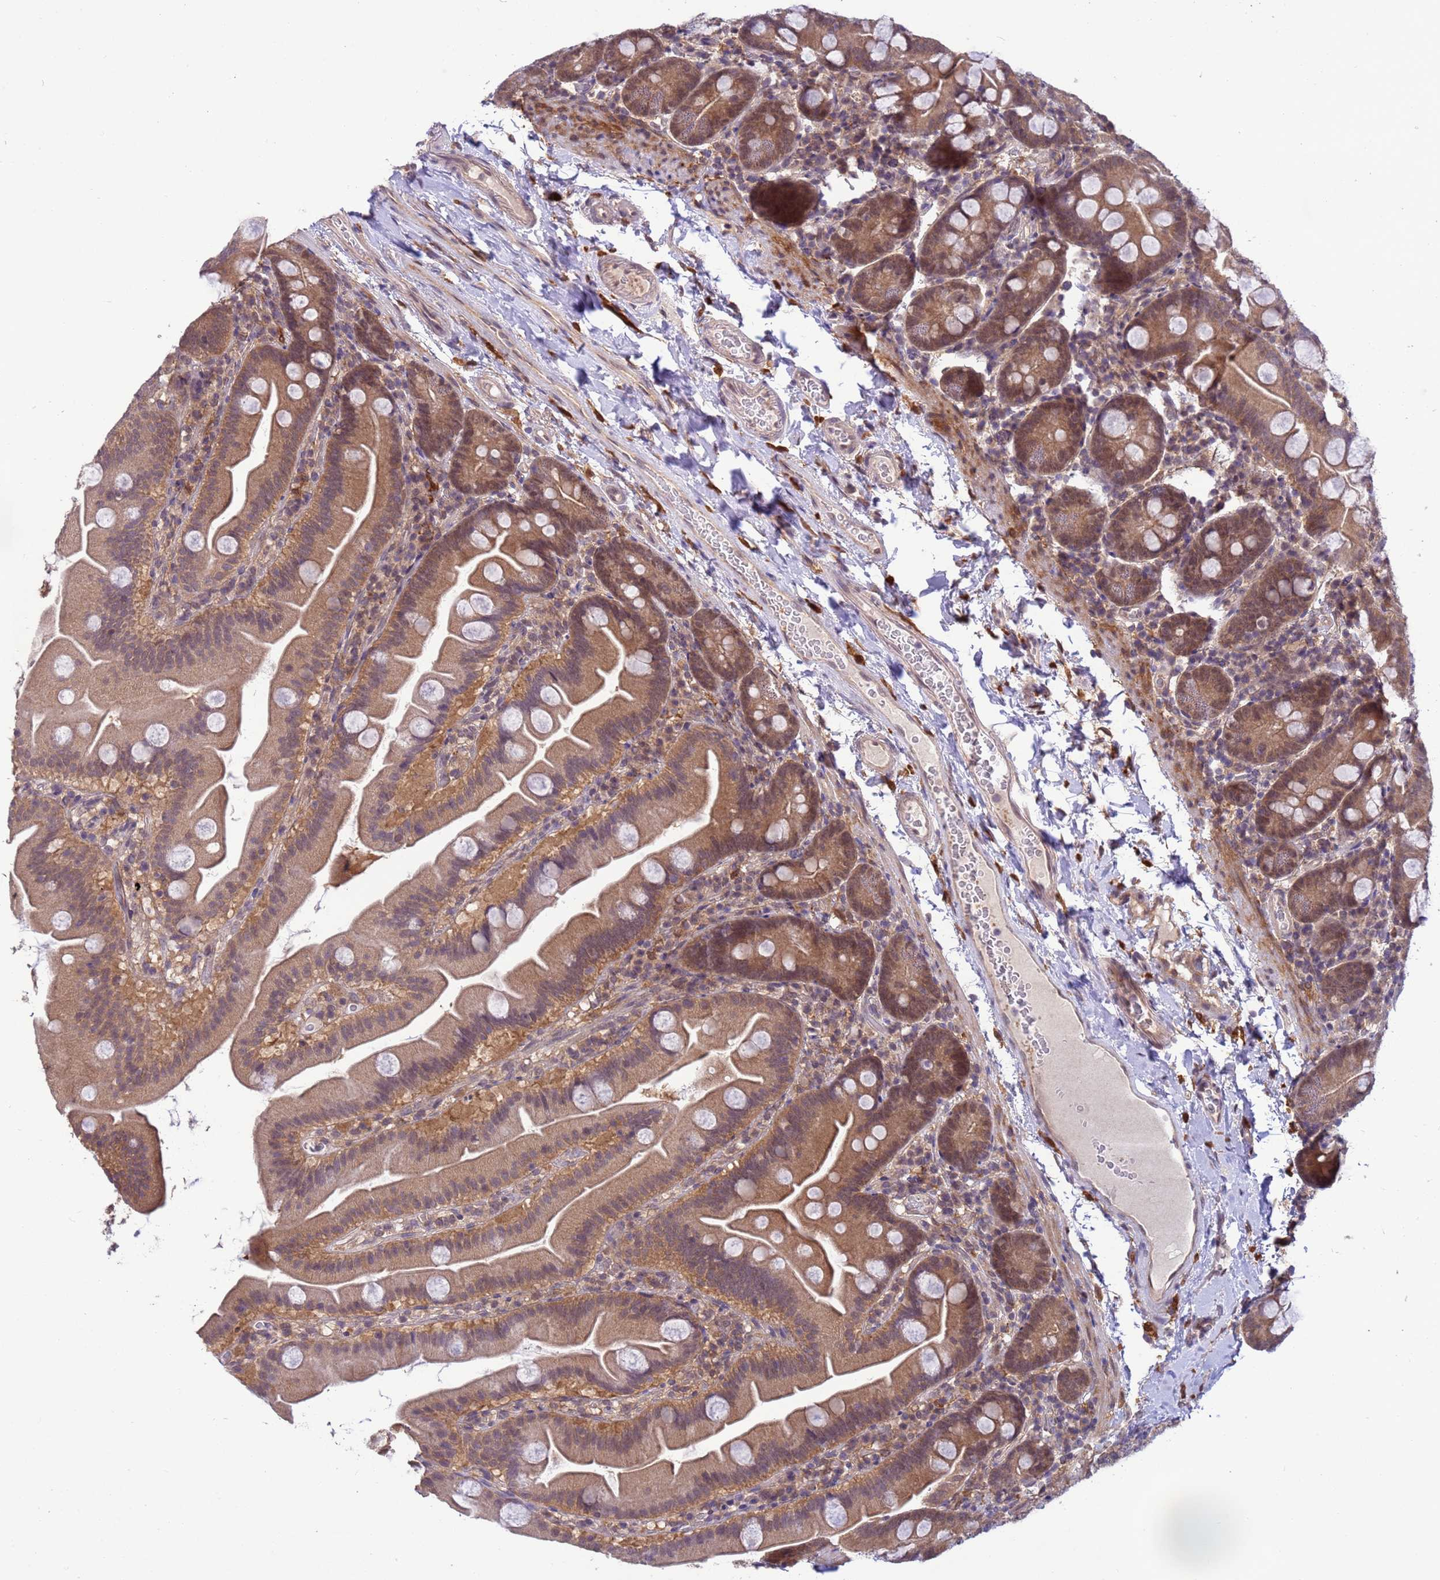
{"staining": {"intensity": "moderate", "quantity": "25%-75%", "location": "cytoplasmic/membranous,nuclear"}, "tissue": "small intestine", "cell_type": "Glandular cells", "image_type": "normal", "snomed": [{"axis": "morphology", "description": "Normal tissue, NOS"}, {"axis": "topography", "description": "Small intestine"}], "caption": "Brown immunohistochemical staining in normal small intestine shows moderate cytoplasmic/membranous,nuclear positivity in about 25%-75% of glandular cells. (DAB IHC with brightfield microscopy, high magnification).", "gene": "NPEPPS", "patient": {"sex": "female", "age": 68}}